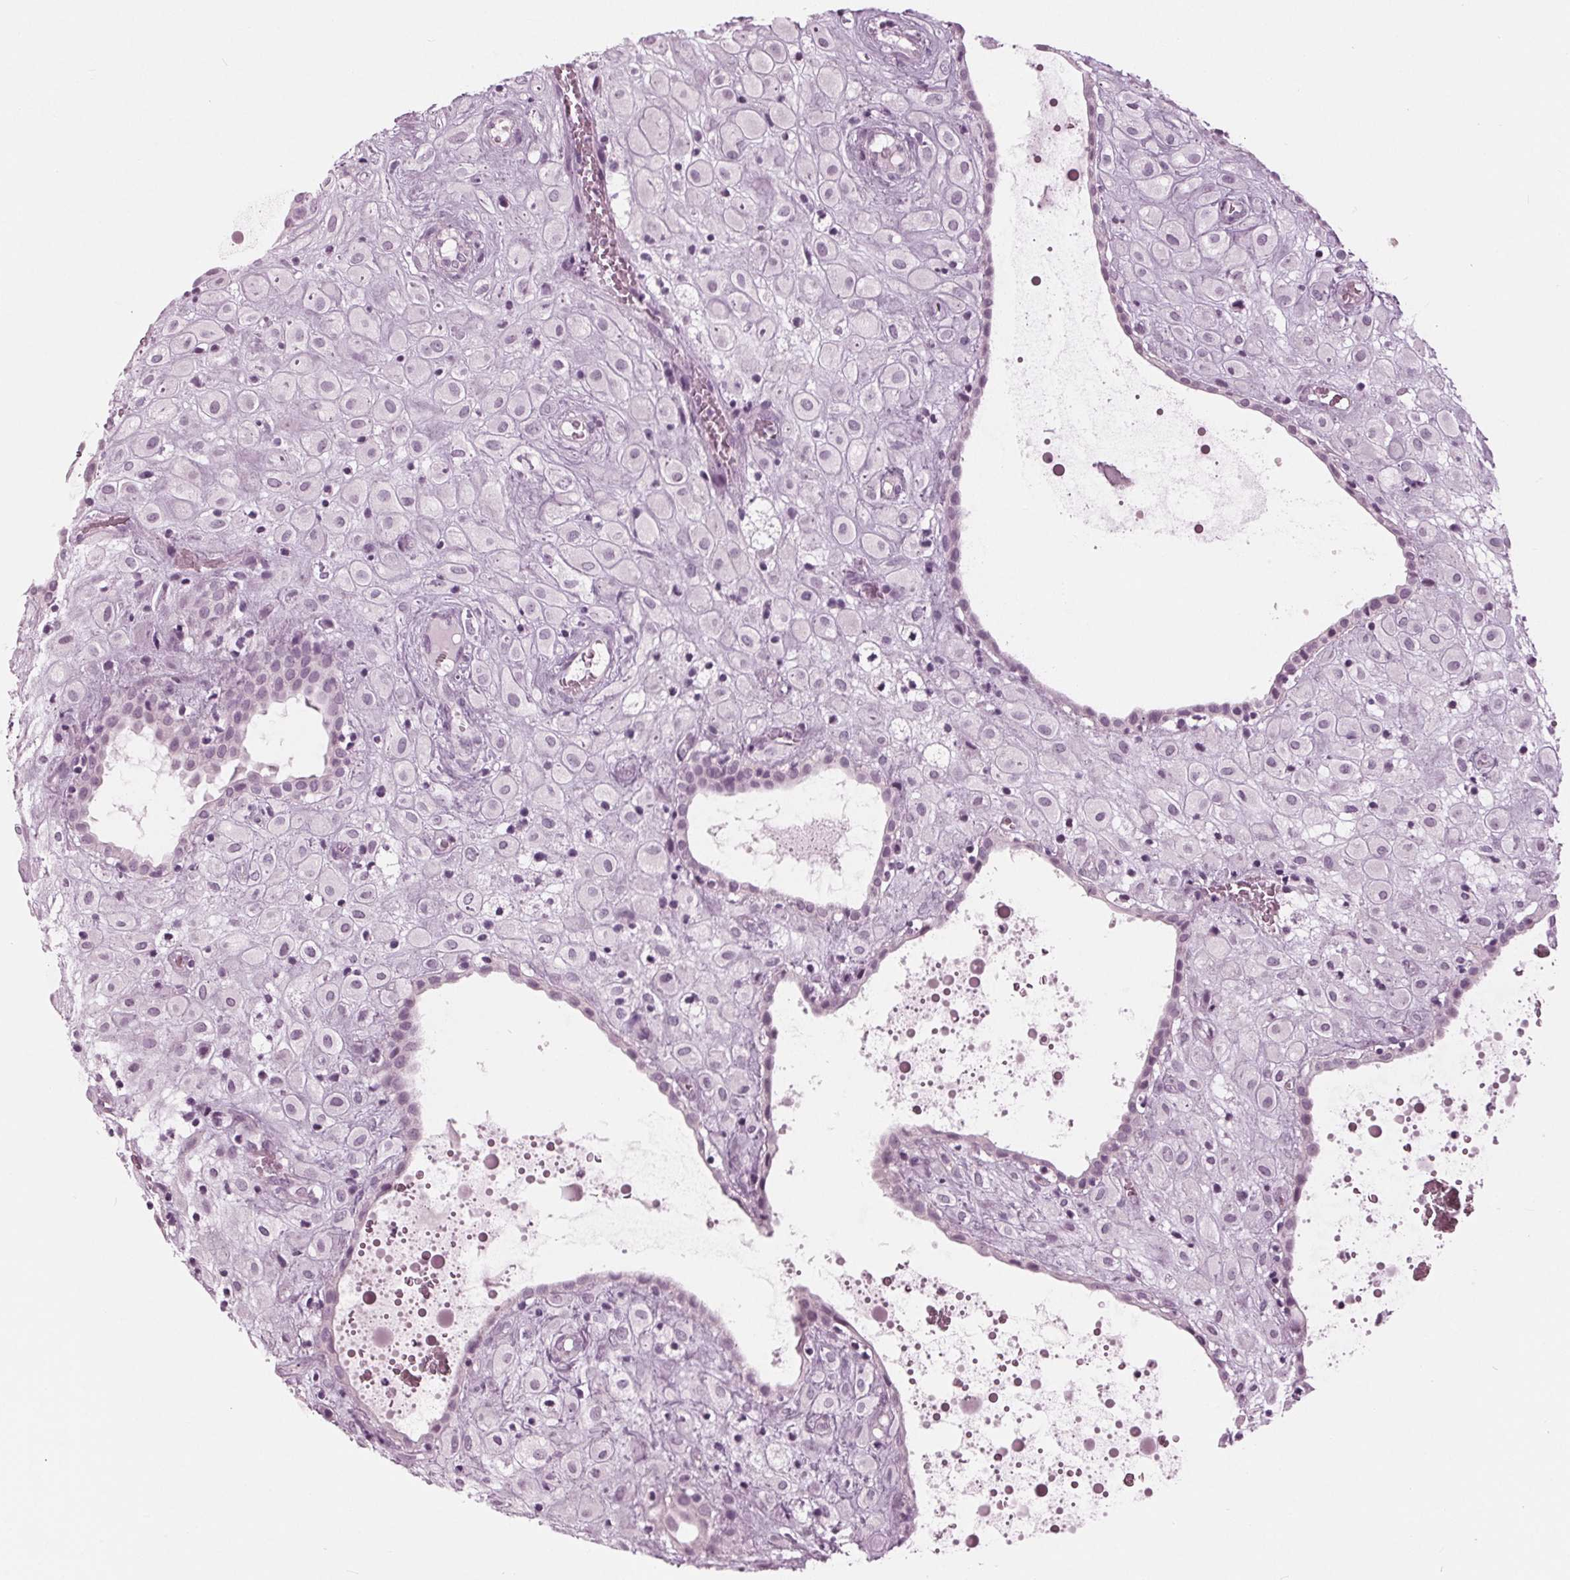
{"staining": {"intensity": "negative", "quantity": "none", "location": "none"}, "tissue": "placenta", "cell_type": "Decidual cells", "image_type": "normal", "snomed": [{"axis": "morphology", "description": "Normal tissue, NOS"}, {"axis": "topography", "description": "Placenta"}], "caption": "Immunohistochemical staining of benign placenta displays no significant expression in decidual cells. (Brightfield microscopy of DAB (3,3'-diaminobenzidine) IHC at high magnification).", "gene": "KRT28", "patient": {"sex": "female", "age": 24}}